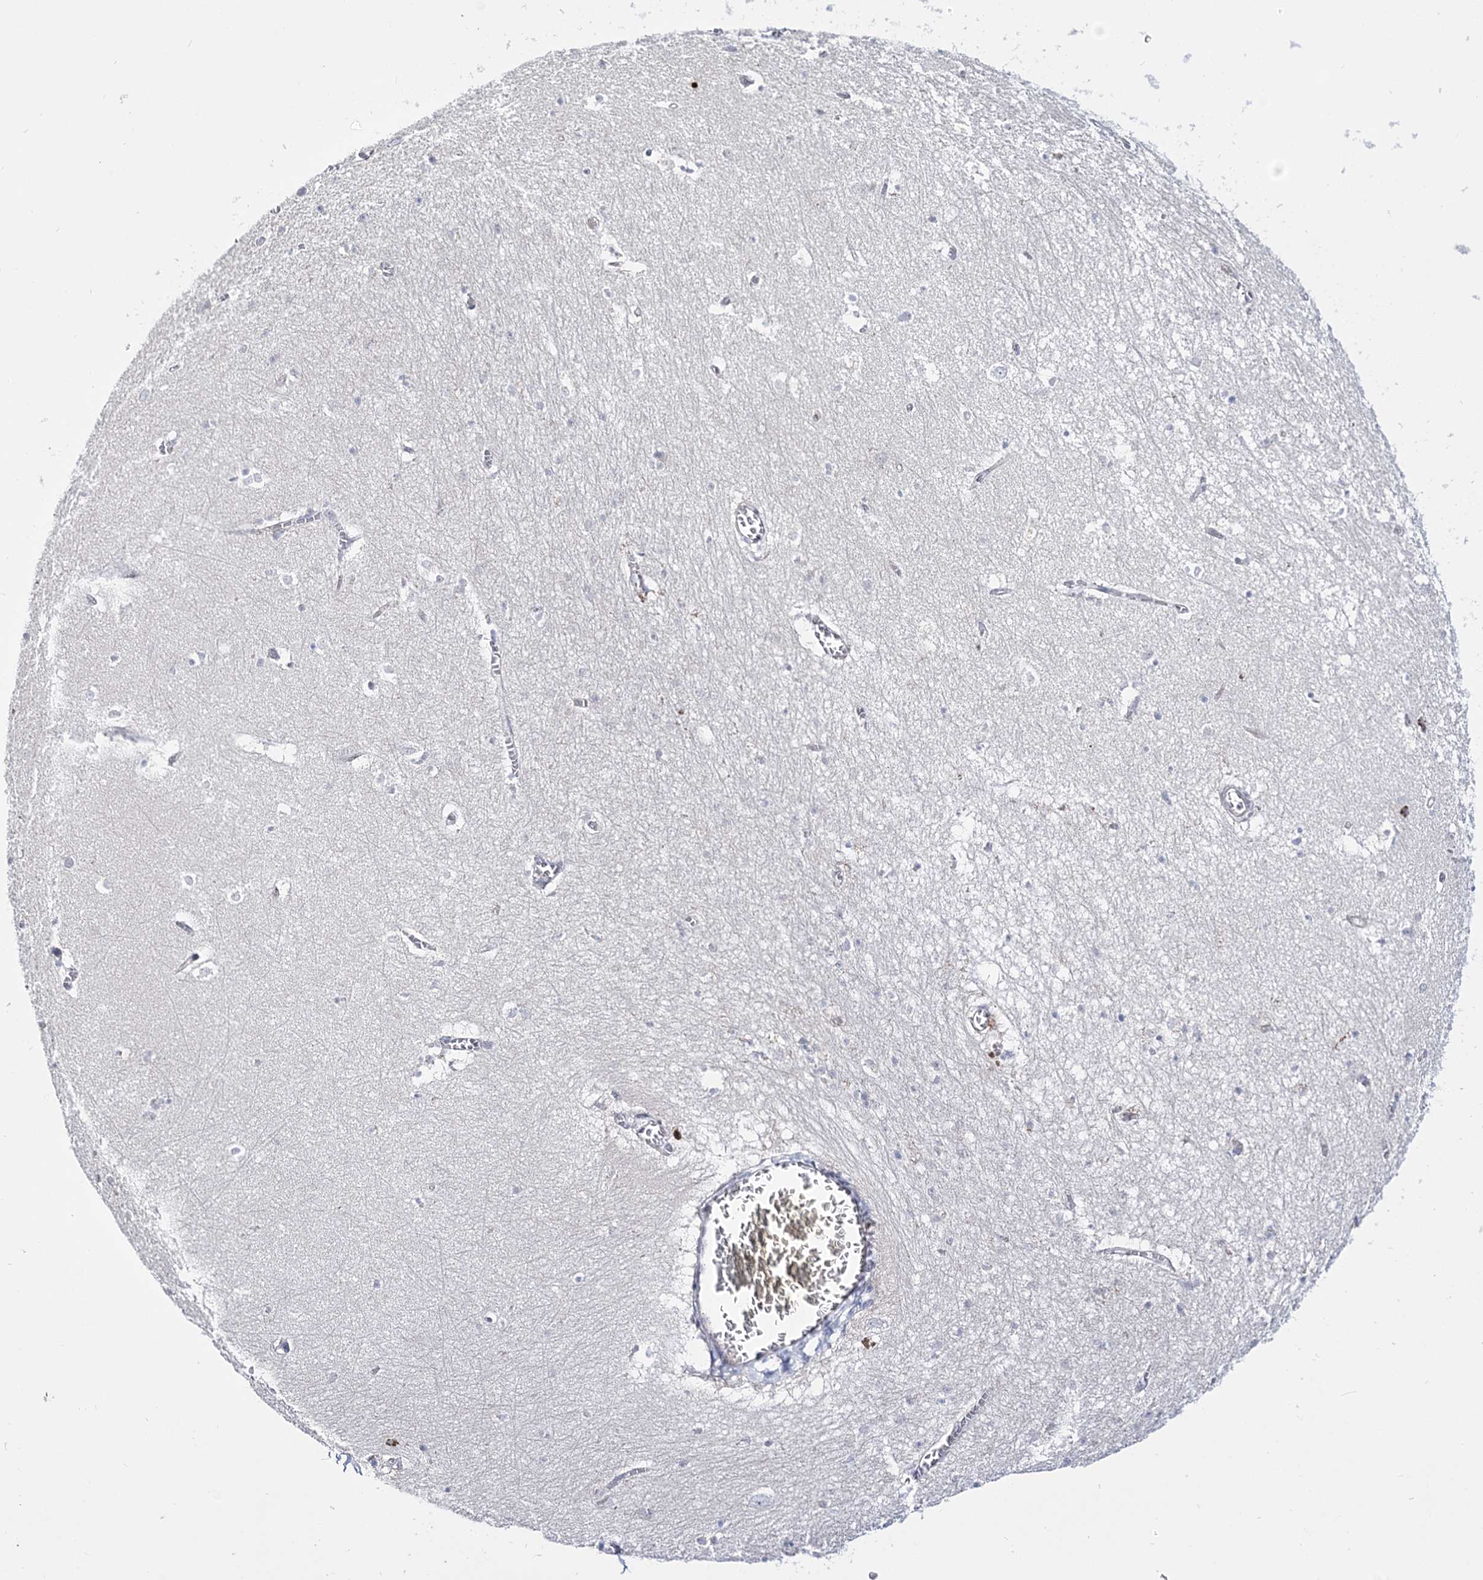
{"staining": {"intensity": "negative", "quantity": "none", "location": "none"}, "tissue": "hippocampus", "cell_type": "Glial cells", "image_type": "normal", "snomed": [{"axis": "morphology", "description": "Normal tissue, NOS"}, {"axis": "topography", "description": "Hippocampus"}], "caption": "Glial cells show no significant protein expression in normal hippocampus. The staining was performed using DAB (3,3'-diaminobenzidine) to visualize the protein expression in brown, while the nuclei were stained in blue with hematoxylin (Magnification: 20x).", "gene": "ANO1", "patient": {"sex": "female", "age": 64}}